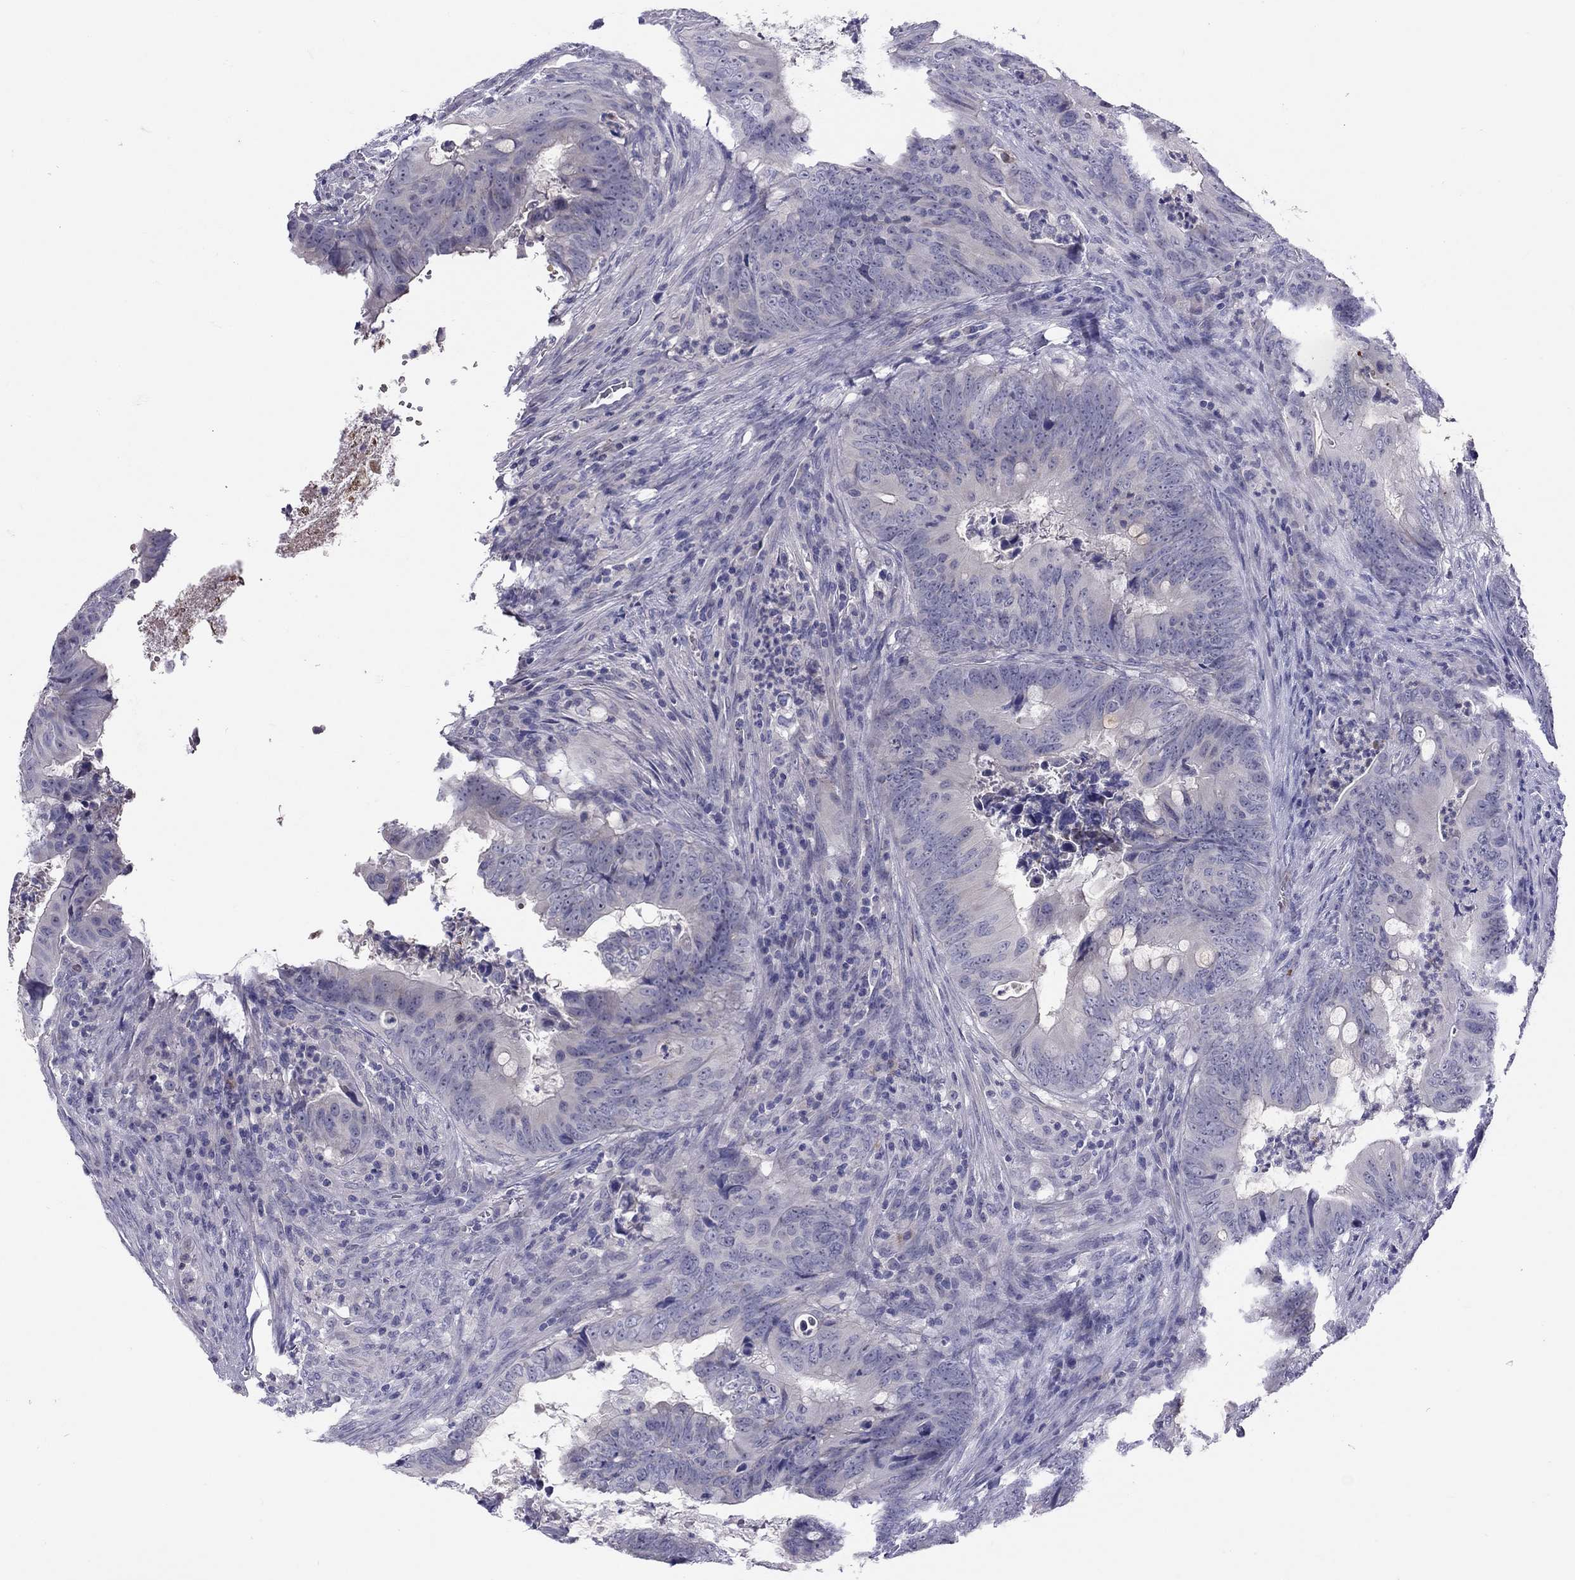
{"staining": {"intensity": "negative", "quantity": "none", "location": "none"}, "tissue": "colorectal cancer", "cell_type": "Tumor cells", "image_type": "cancer", "snomed": [{"axis": "morphology", "description": "Adenocarcinoma, NOS"}, {"axis": "topography", "description": "Colon"}], "caption": "DAB immunohistochemical staining of colorectal cancer (adenocarcinoma) demonstrates no significant staining in tumor cells.", "gene": "FRMD1", "patient": {"sex": "female", "age": 82}}